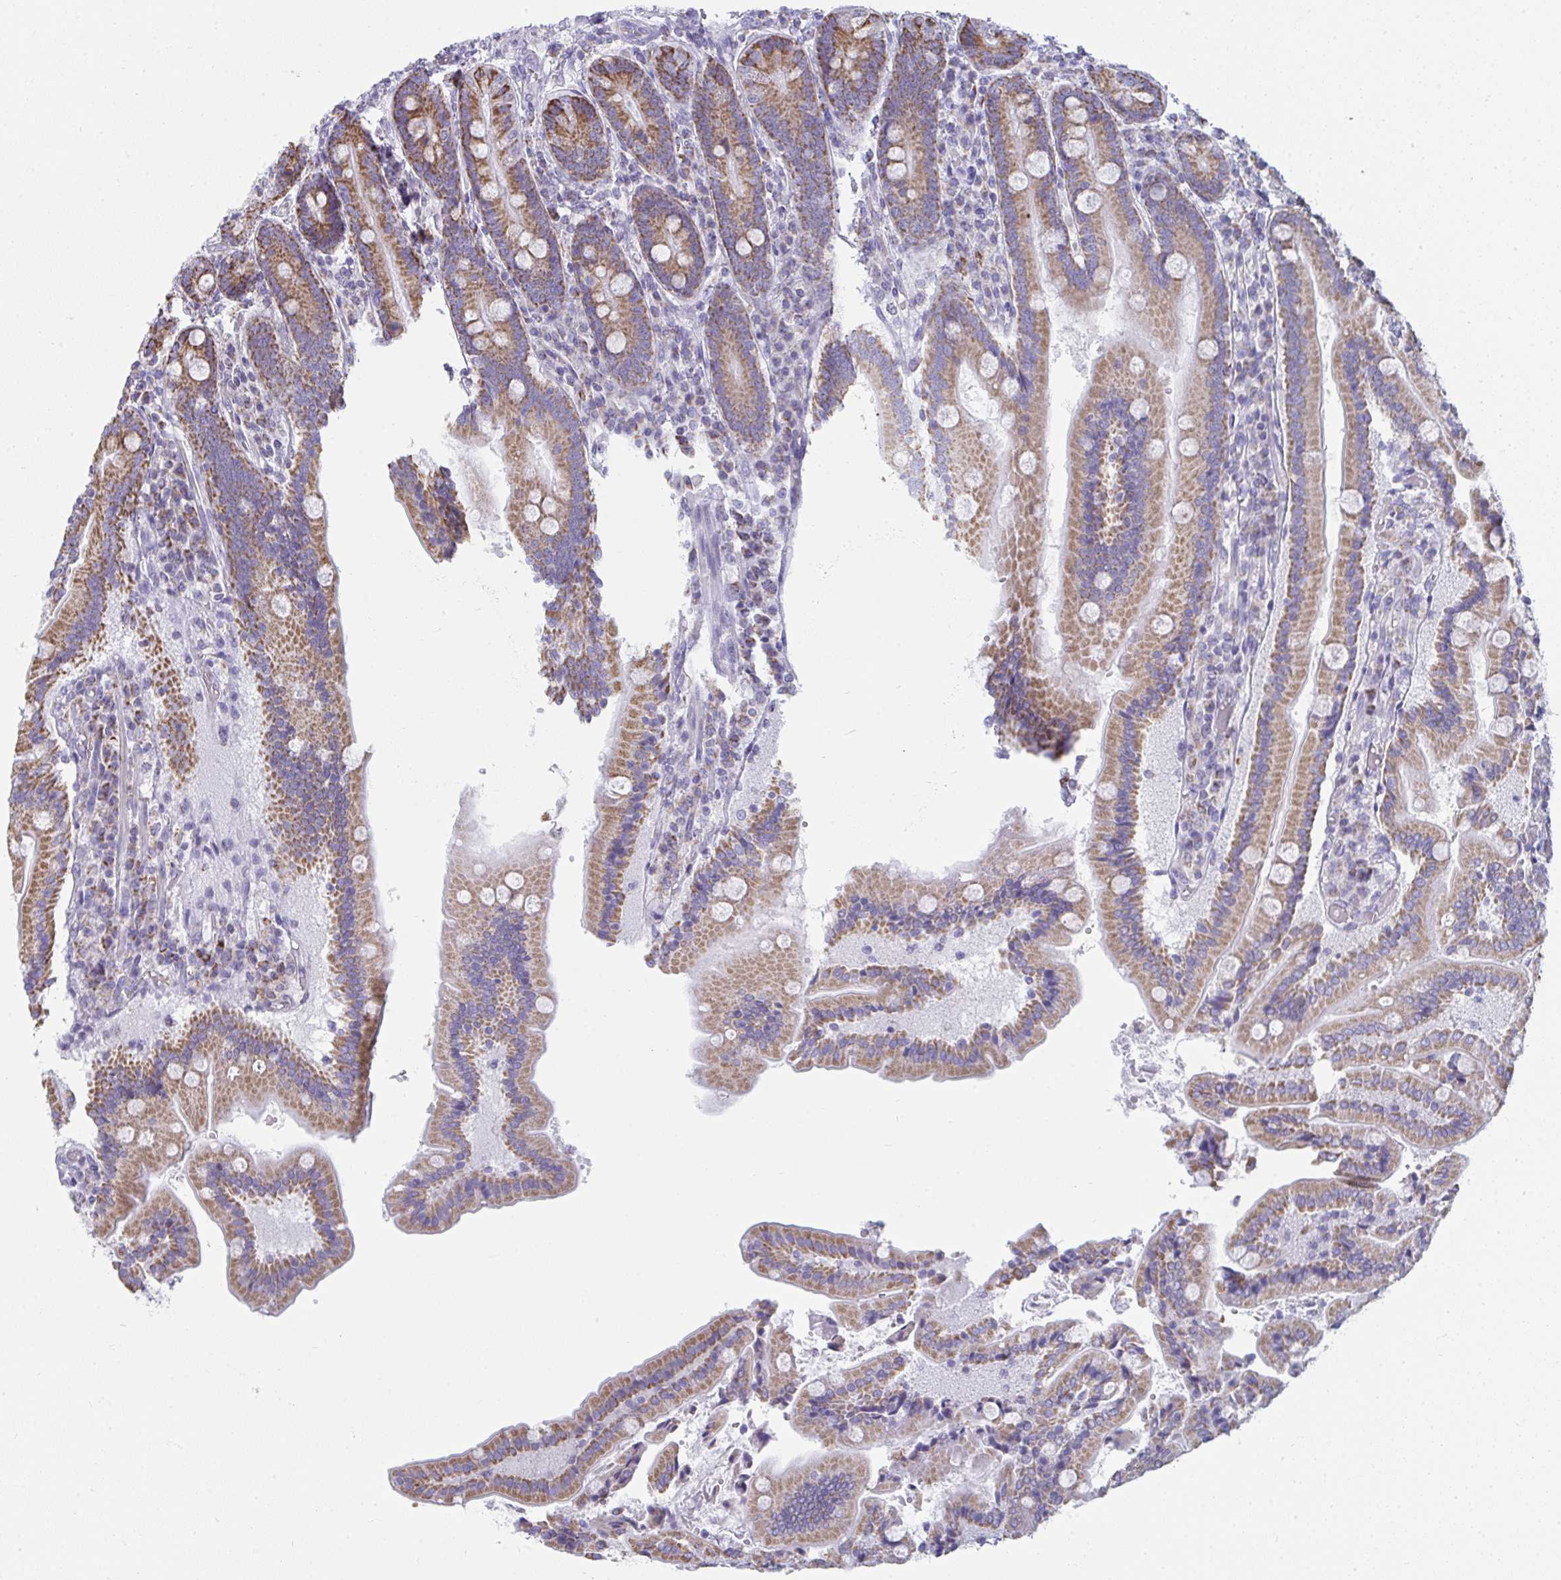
{"staining": {"intensity": "moderate", "quantity": ">75%", "location": "cytoplasmic/membranous"}, "tissue": "duodenum", "cell_type": "Glandular cells", "image_type": "normal", "snomed": [{"axis": "morphology", "description": "Normal tissue, NOS"}, {"axis": "topography", "description": "Duodenum"}], "caption": "DAB (3,3'-diaminobenzidine) immunohistochemical staining of benign human duodenum exhibits moderate cytoplasmic/membranous protein positivity in approximately >75% of glandular cells.", "gene": "SLC6A1", "patient": {"sex": "female", "age": 62}}